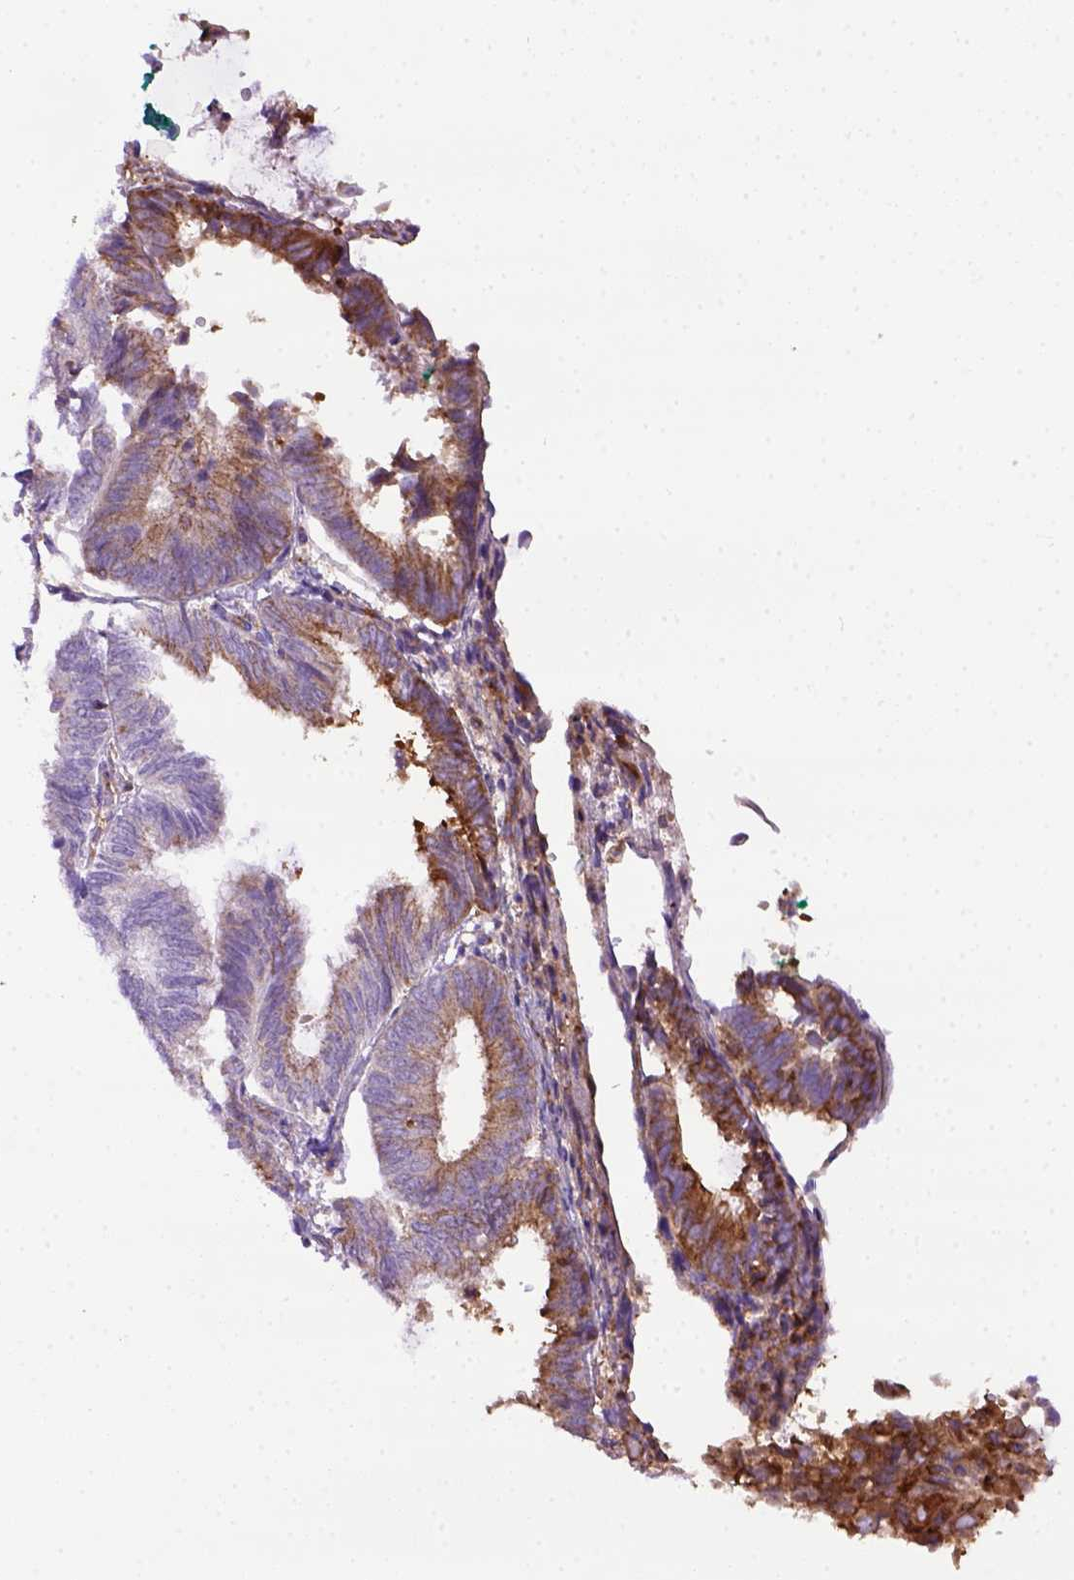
{"staining": {"intensity": "weak", "quantity": "25%-75%", "location": "cytoplasmic/membranous"}, "tissue": "endometrium", "cell_type": "Cells in endometrial stroma", "image_type": "normal", "snomed": [{"axis": "morphology", "description": "Normal tissue, NOS"}, {"axis": "topography", "description": "Endometrium"}], "caption": "Weak cytoplasmic/membranous positivity is appreciated in about 25%-75% of cells in endometrial stroma in normal endometrium.", "gene": "MVP", "patient": {"sex": "female", "age": 50}}